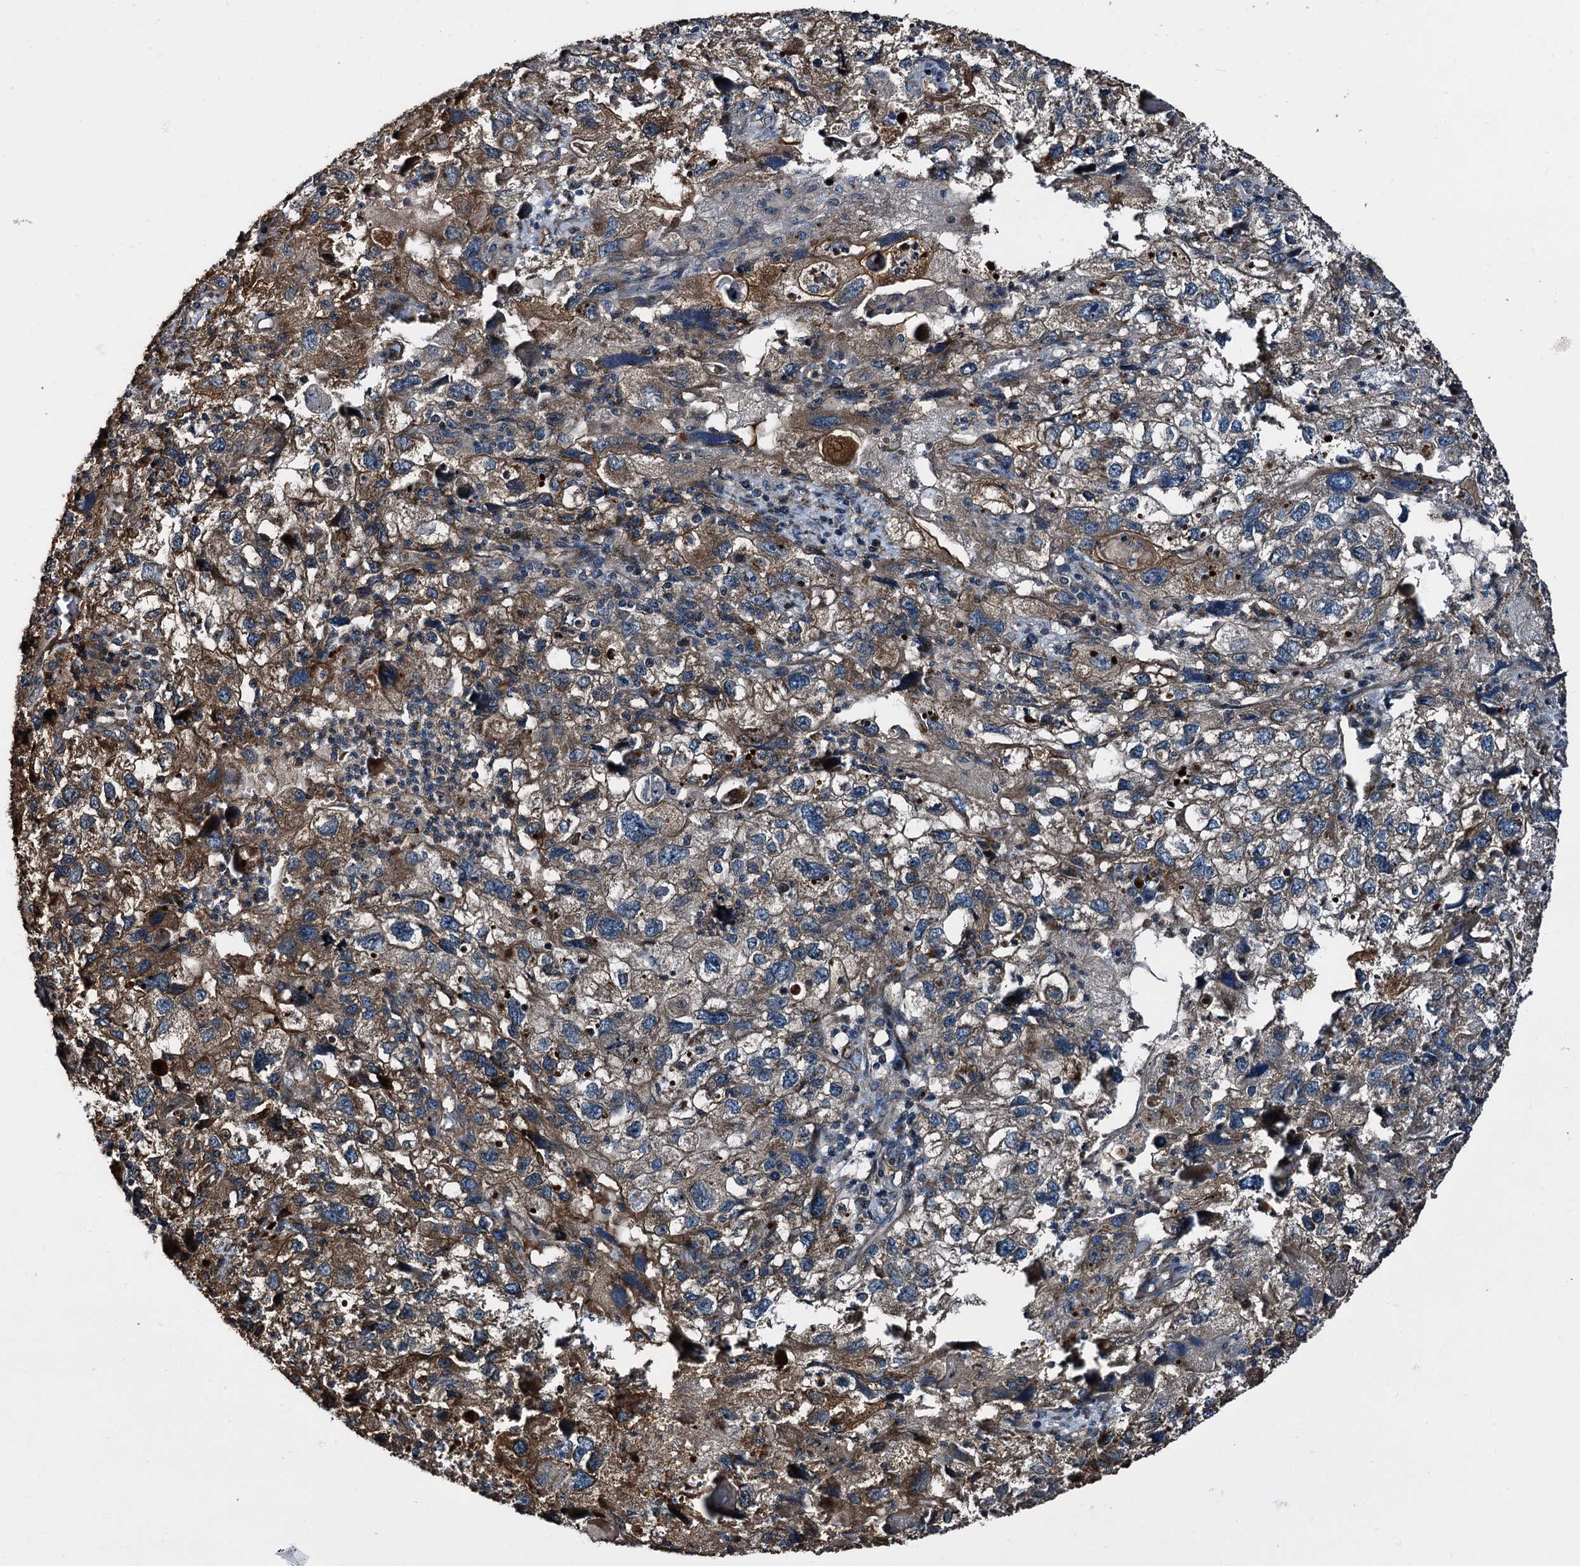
{"staining": {"intensity": "moderate", "quantity": "25%-75%", "location": "cytoplasmic/membranous"}, "tissue": "endometrial cancer", "cell_type": "Tumor cells", "image_type": "cancer", "snomed": [{"axis": "morphology", "description": "Adenocarcinoma, NOS"}, {"axis": "topography", "description": "Endometrium"}], "caption": "DAB immunohistochemical staining of human endometrial cancer exhibits moderate cytoplasmic/membranous protein positivity in about 25%-75% of tumor cells. Nuclei are stained in blue.", "gene": "PEX5", "patient": {"sex": "female", "age": 49}}